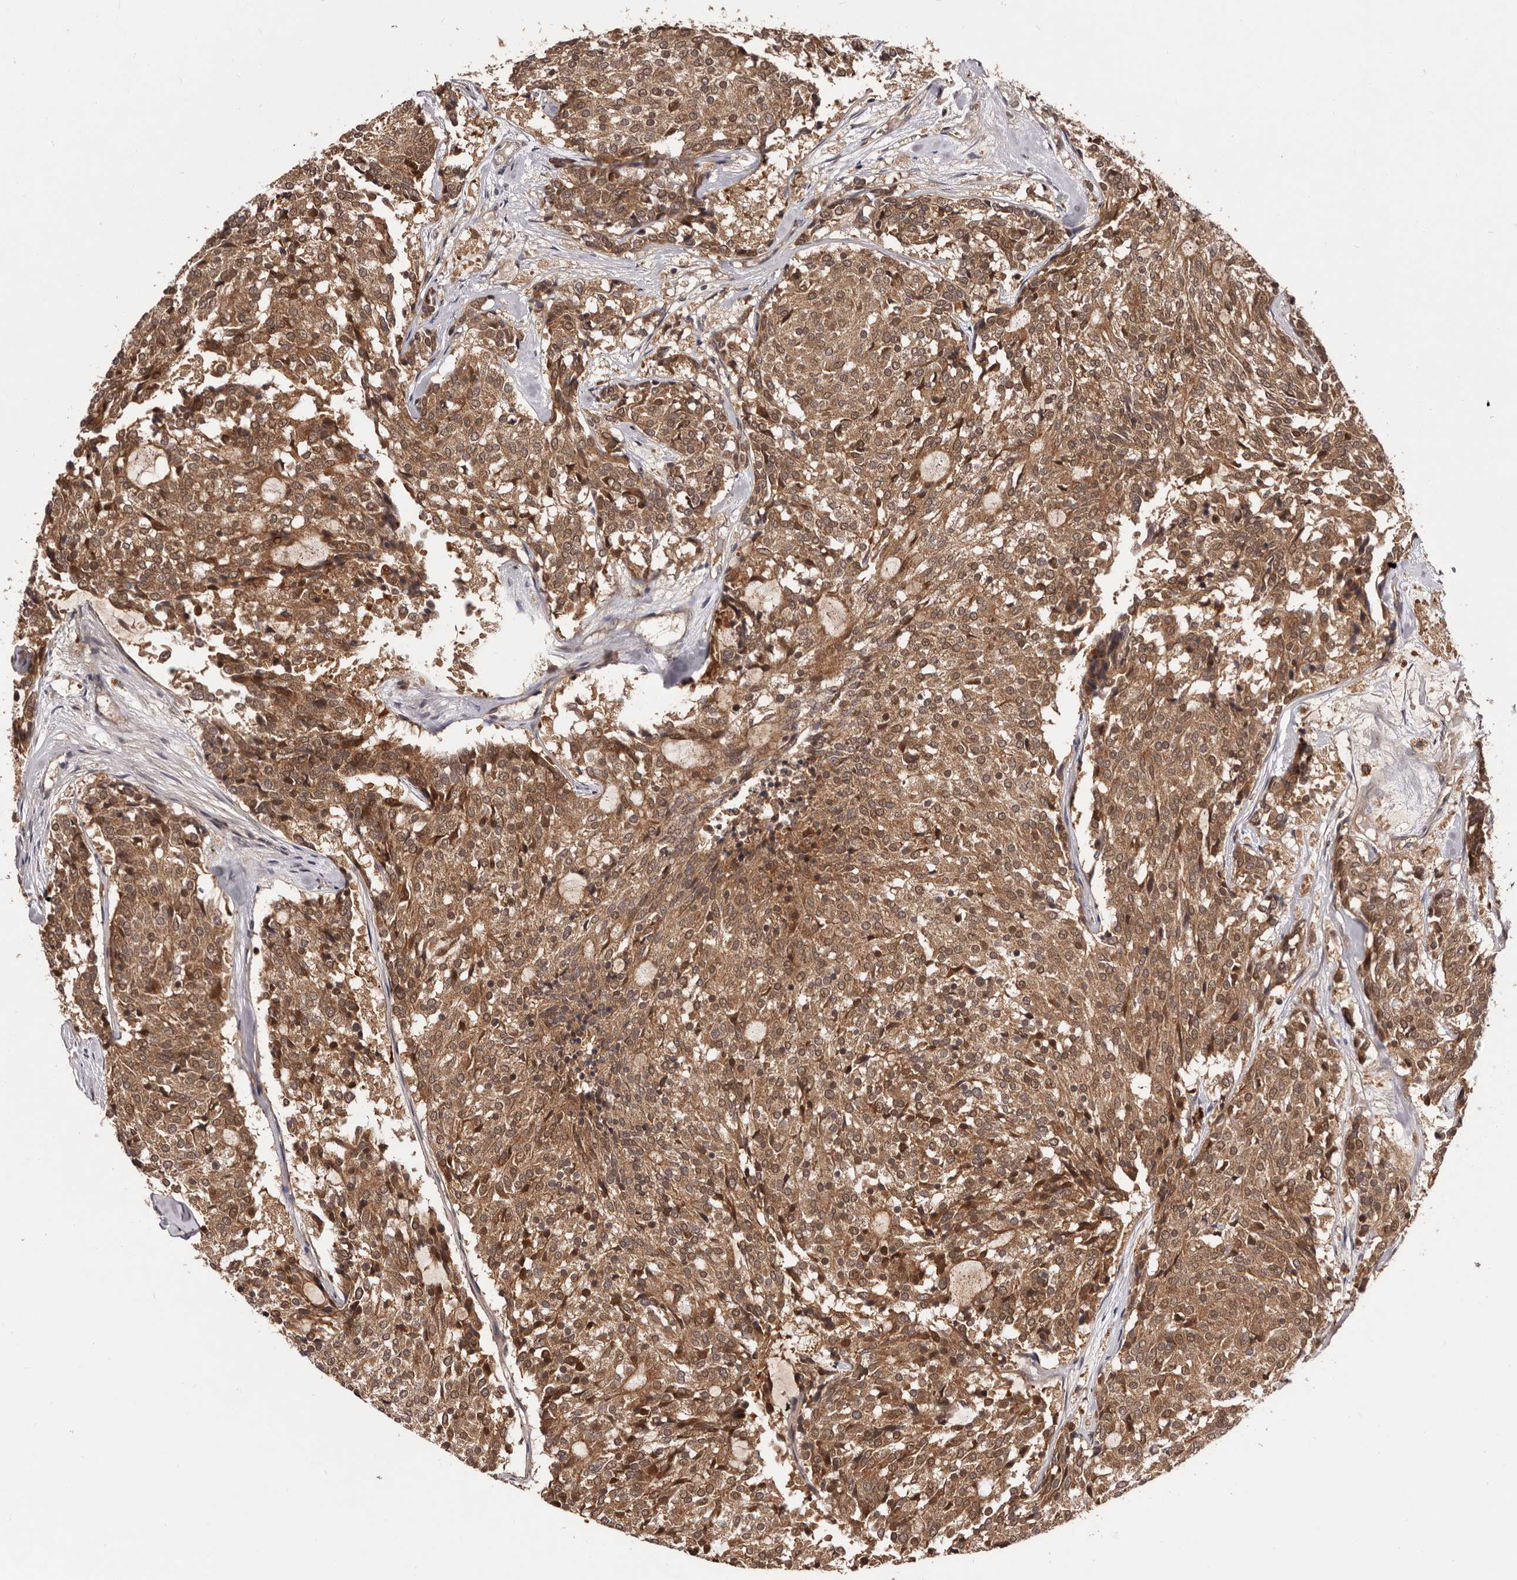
{"staining": {"intensity": "moderate", "quantity": ">75%", "location": "cytoplasmic/membranous,nuclear"}, "tissue": "carcinoid", "cell_type": "Tumor cells", "image_type": "cancer", "snomed": [{"axis": "morphology", "description": "Carcinoid, malignant, NOS"}, {"axis": "topography", "description": "Pancreas"}], "caption": "Carcinoid stained for a protein demonstrates moderate cytoplasmic/membranous and nuclear positivity in tumor cells.", "gene": "MDP1", "patient": {"sex": "female", "age": 54}}